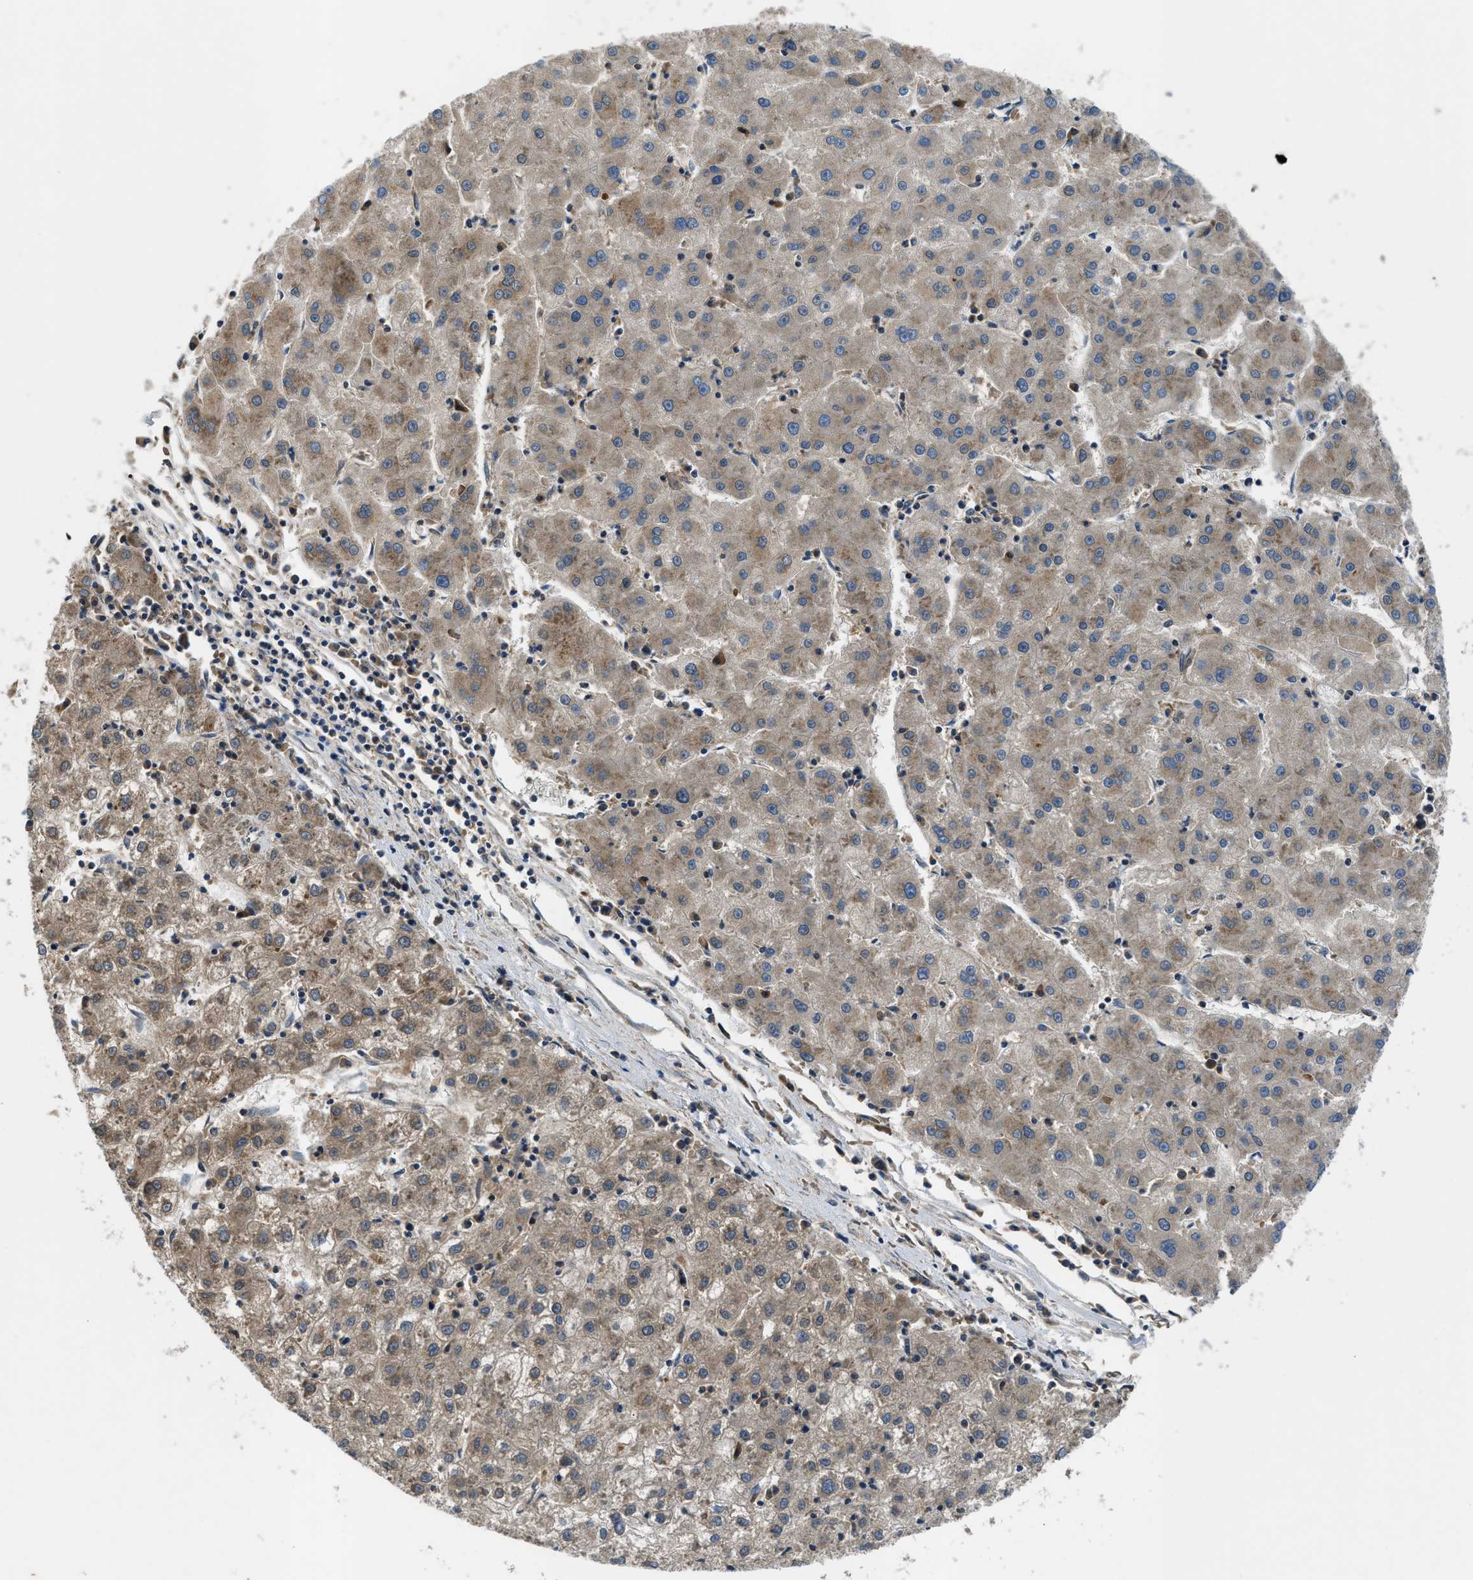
{"staining": {"intensity": "moderate", "quantity": "25%-75%", "location": "cytoplasmic/membranous"}, "tissue": "liver cancer", "cell_type": "Tumor cells", "image_type": "cancer", "snomed": [{"axis": "morphology", "description": "Carcinoma, Hepatocellular, NOS"}, {"axis": "topography", "description": "Liver"}], "caption": "The photomicrograph exhibits immunohistochemical staining of hepatocellular carcinoma (liver). There is moderate cytoplasmic/membranous positivity is identified in approximately 25%-75% of tumor cells.", "gene": "PAFAH2", "patient": {"sex": "male", "age": 72}}